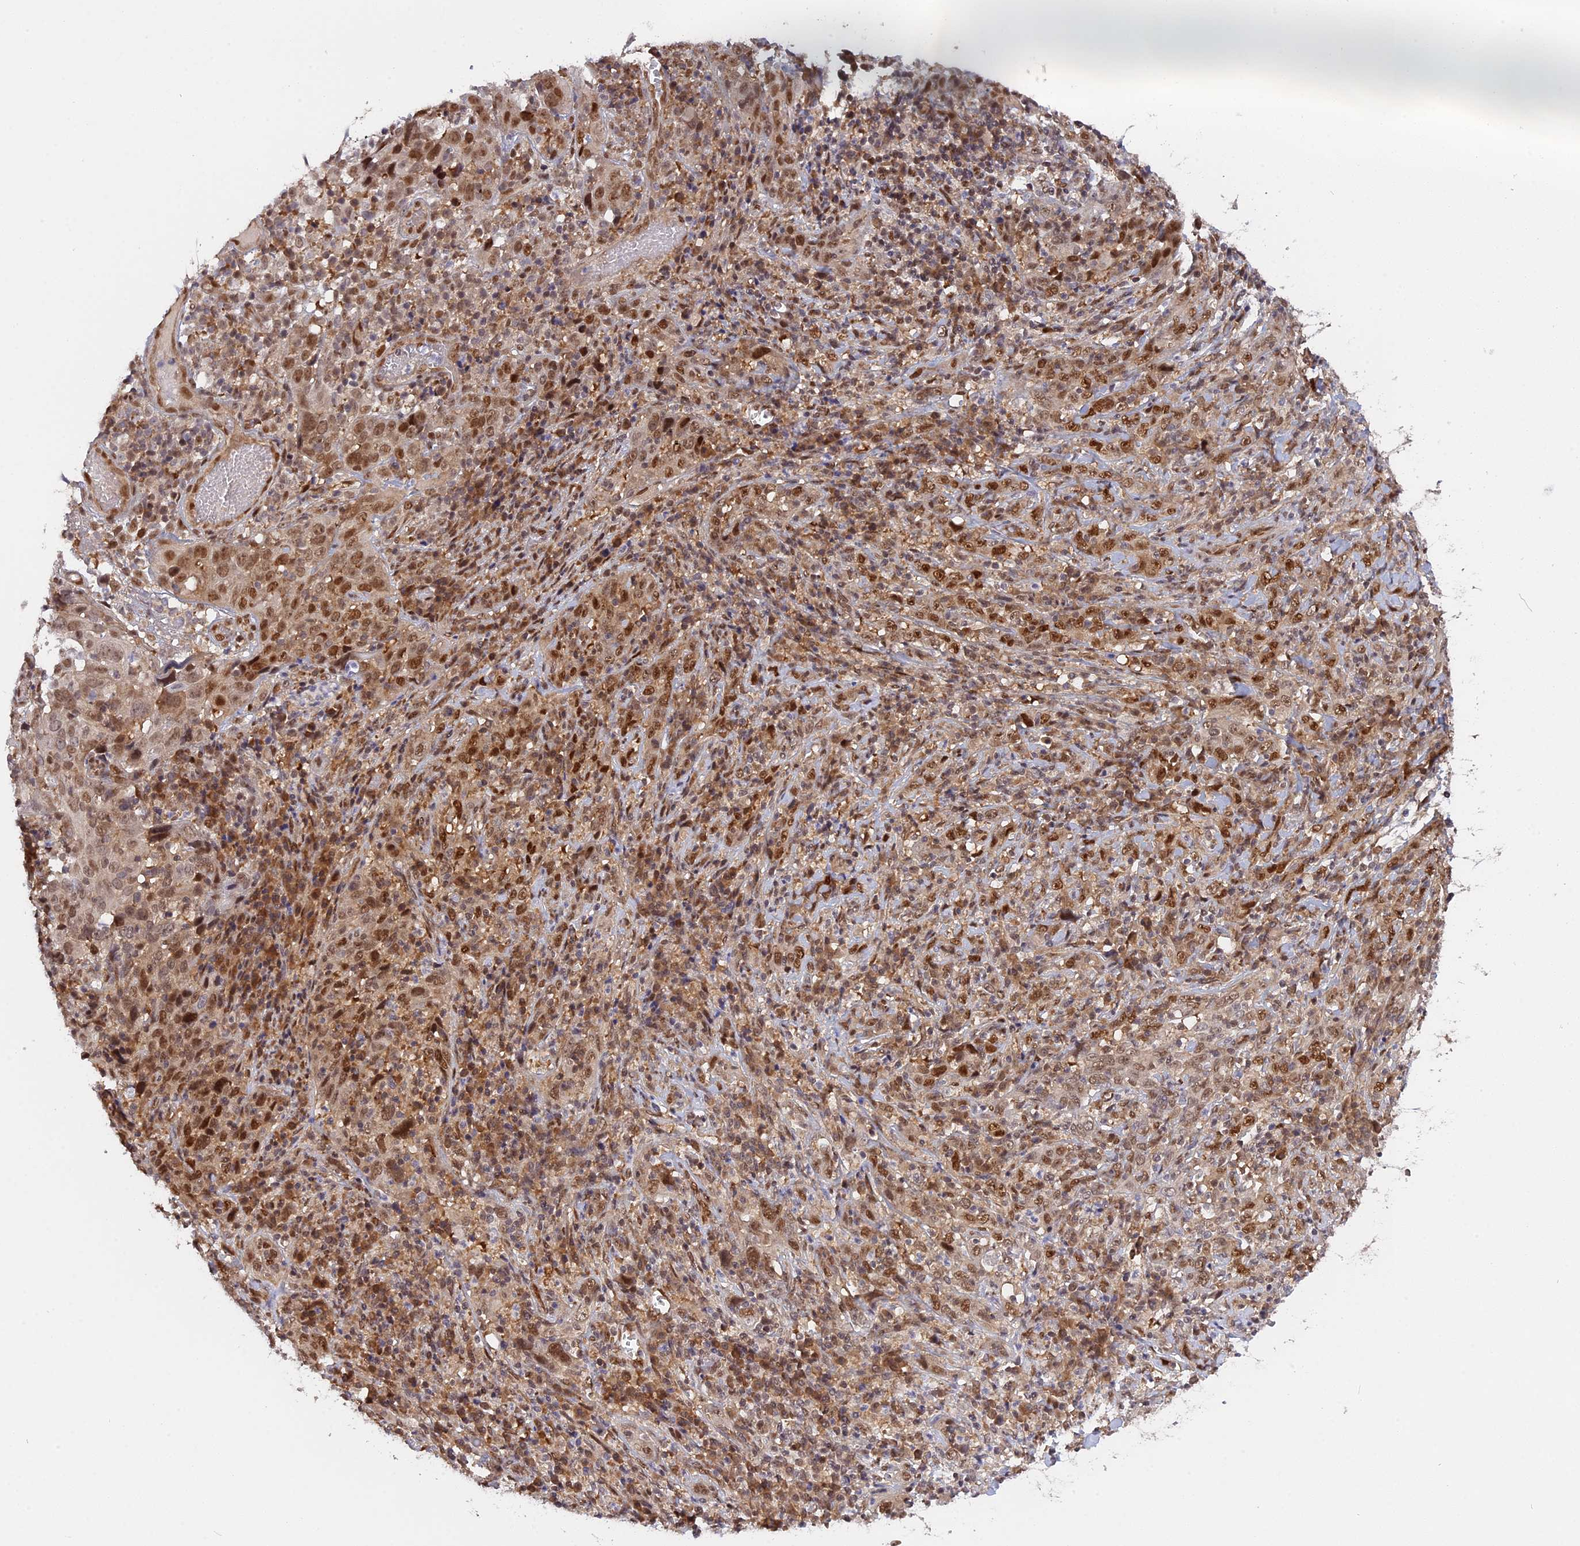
{"staining": {"intensity": "moderate", "quantity": ">75%", "location": "nuclear"}, "tissue": "cervical cancer", "cell_type": "Tumor cells", "image_type": "cancer", "snomed": [{"axis": "morphology", "description": "Squamous cell carcinoma, NOS"}, {"axis": "topography", "description": "Cervix"}], "caption": "A high-resolution micrograph shows immunohistochemistry staining of cervical squamous cell carcinoma, which demonstrates moderate nuclear positivity in about >75% of tumor cells.", "gene": "ZNF428", "patient": {"sex": "female", "age": 46}}